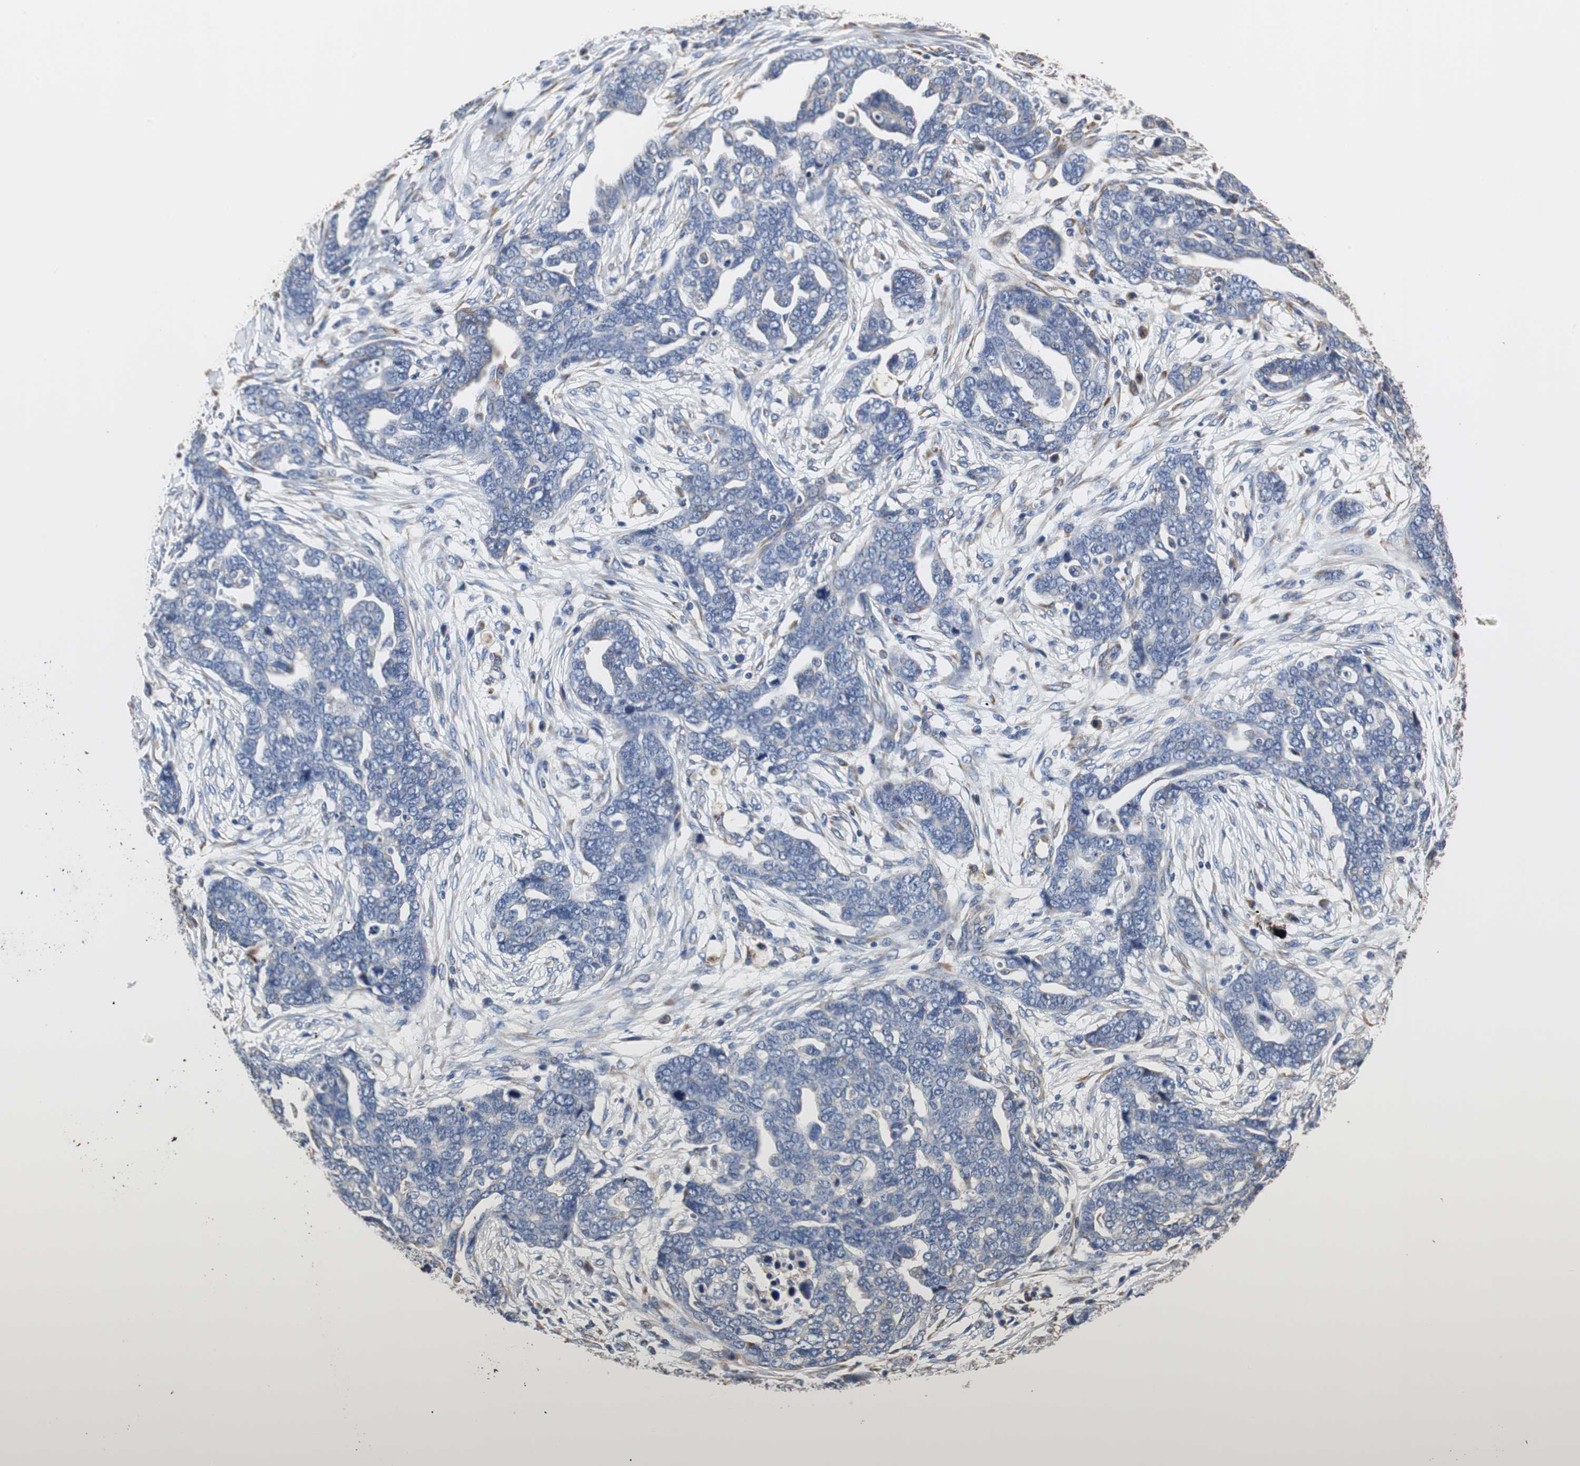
{"staining": {"intensity": "negative", "quantity": "none", "location": "none"}, "tissue": "ovarian cancer", "cell_type": "Tumor cells", "image_type": "cancer", "snomed": [{"axis": "morphology", "description": "Normal tissue, NOS"}, {"axis": "morphology", "description": "Cystadenocarcinoma, serous, NOS"}, {"axis": "topography", "description": "Fallopian tube"}, {"axis": "topography", "description": "Ovary"}], "caption": "The histopathology image displays no staining of tumor cells in ovarian serous cystadenocarcinoma. (Stains: DAB (3,3'-diaminobenzidine) immunohistochemistry with hematoxylin counter stain, Microscopy: brightfield microscopy at high magnification).", "gene": "PCK1", "patient": {"sex": "female", "age": 56}}